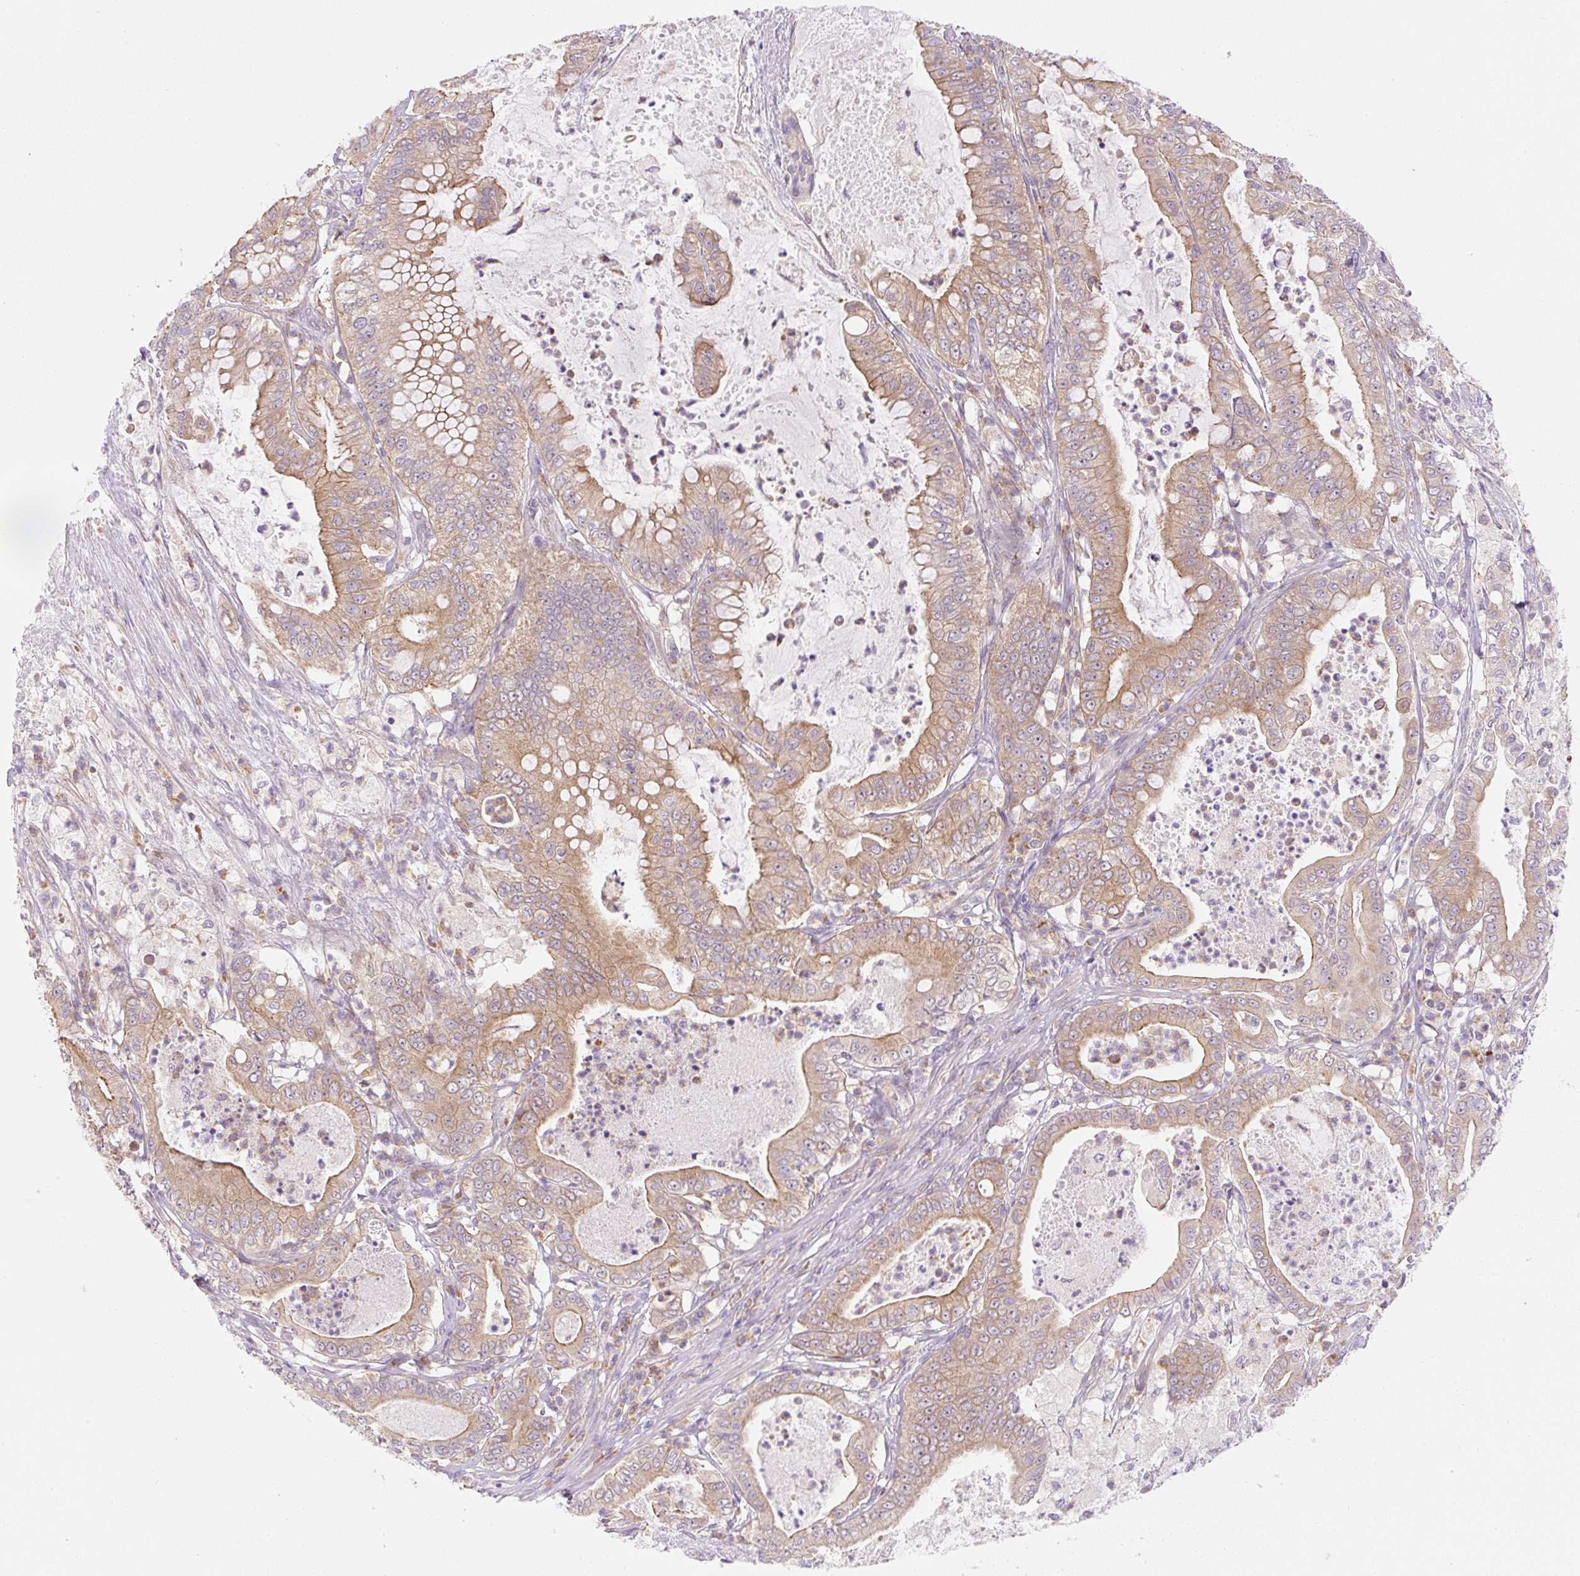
{"staining": {"intensity": "moderate", "quantity": ">75%", "location": "cytoplasmic/membranous"}, "tissue": "pancreatic cancer", "cell_type": "Tumor cells", "image_type": "cancer", "snomed": [{"axis": "morphology", "description": "Adenocarcinoma, NOS"}, {"axis": "topography", "description": "Pancreas"}], "caption": "An image showing moderate cytoplasmic/membranous expression in about >75% of tumor cells in pancreatic cancer, as visualized by brown immunohistochemical staining.", "gene": "OMA1", "patient": {"sex": "male", "age": 71}}